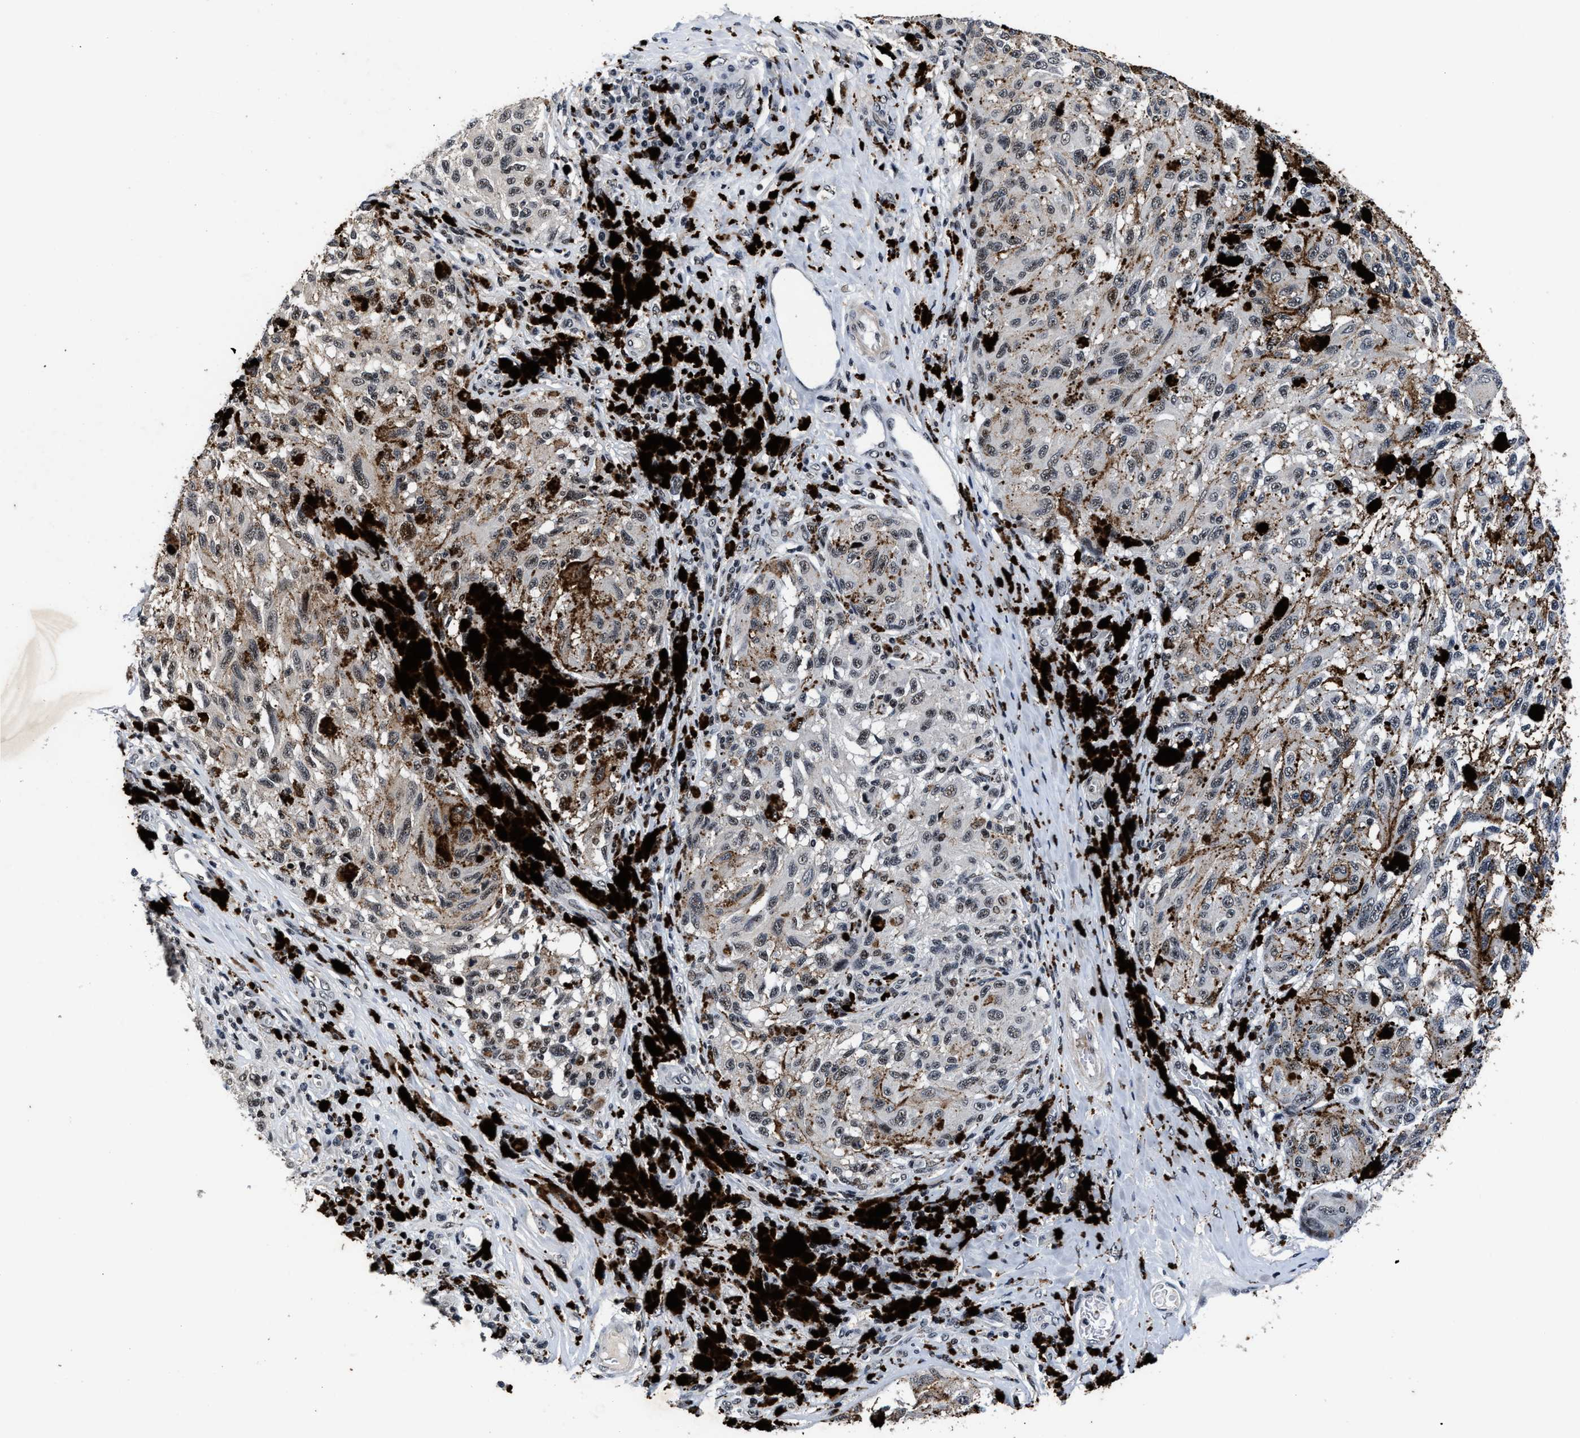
{"staining": {"intensity": "weak", "quantity": "25%-75%", "location": "nuclear"}, "tissue": "melanoma", "cell_type": "Tumor cells", "image_type": "cancer", "snomed": [{"axis": "morphology", "description": "Malignant melanoma, NOS"}, {"axis": "topography", "description": "Skin"}], "caption": "Tumor cells exhibit low levels of weak nuclear expression in about 25%-75% of cells in malignant melanoma.", "gene": "ZNF233", "patient": {"sex": "female", "age": 73}}